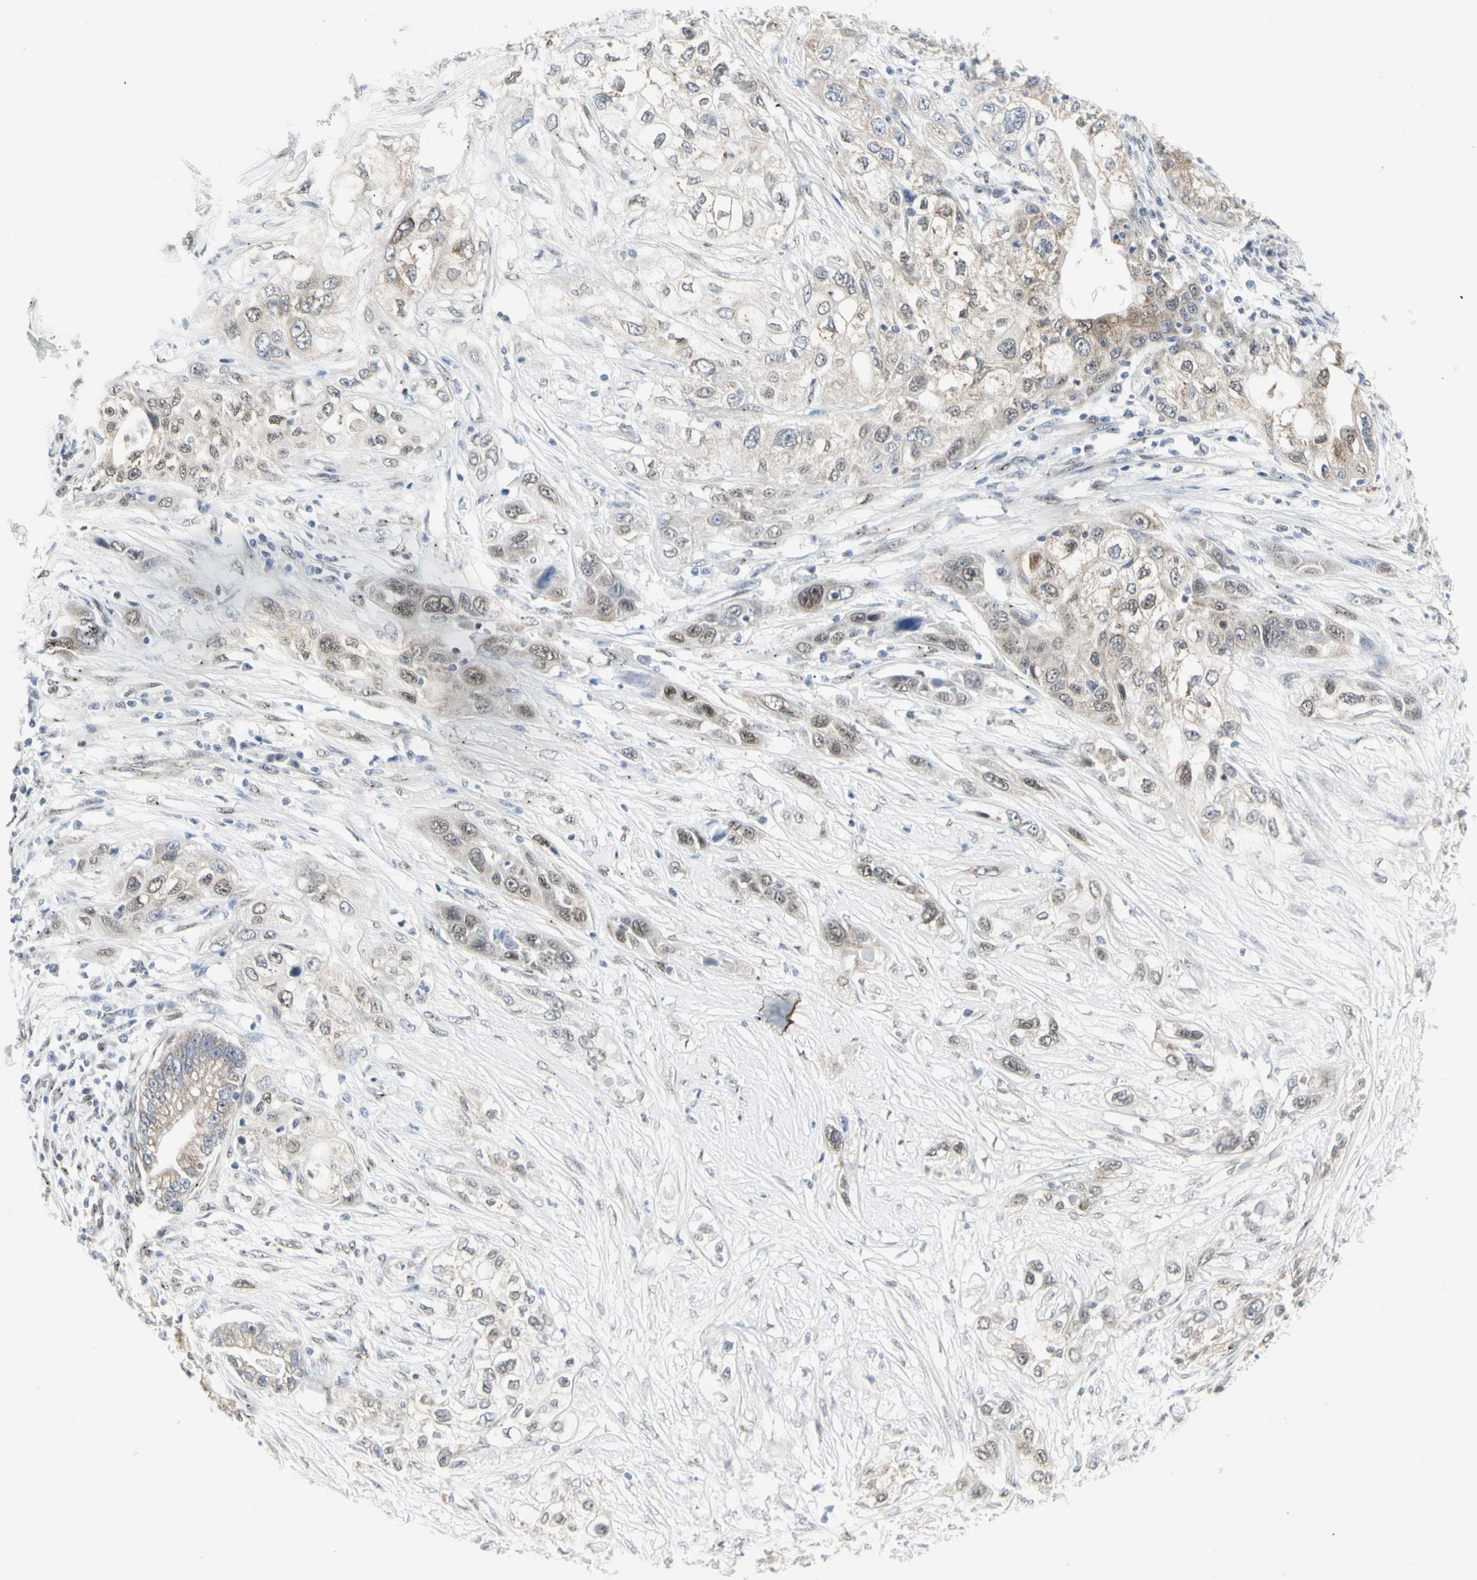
{"staining": {"intensity": "weak", "quantity": "25%-75%", "location": "nuclear"}, "tissue": "pancreatic cancer", "cell_type": "Tumor cells", "image_type": "cancer", "snomed": [{"axis": "morphology", "description": "Adenocarcinoma, NOS"}, {"axis": "topography", "description": "Pancreas"}], "caption": "This is an image of IHC staining of pancreatic cancer (adenocarcinoma), which shows weak positivity in the nuclear of tumor cells.", "gene": "DHRS7B", "patient": {"sex": "female", "age": 70}}